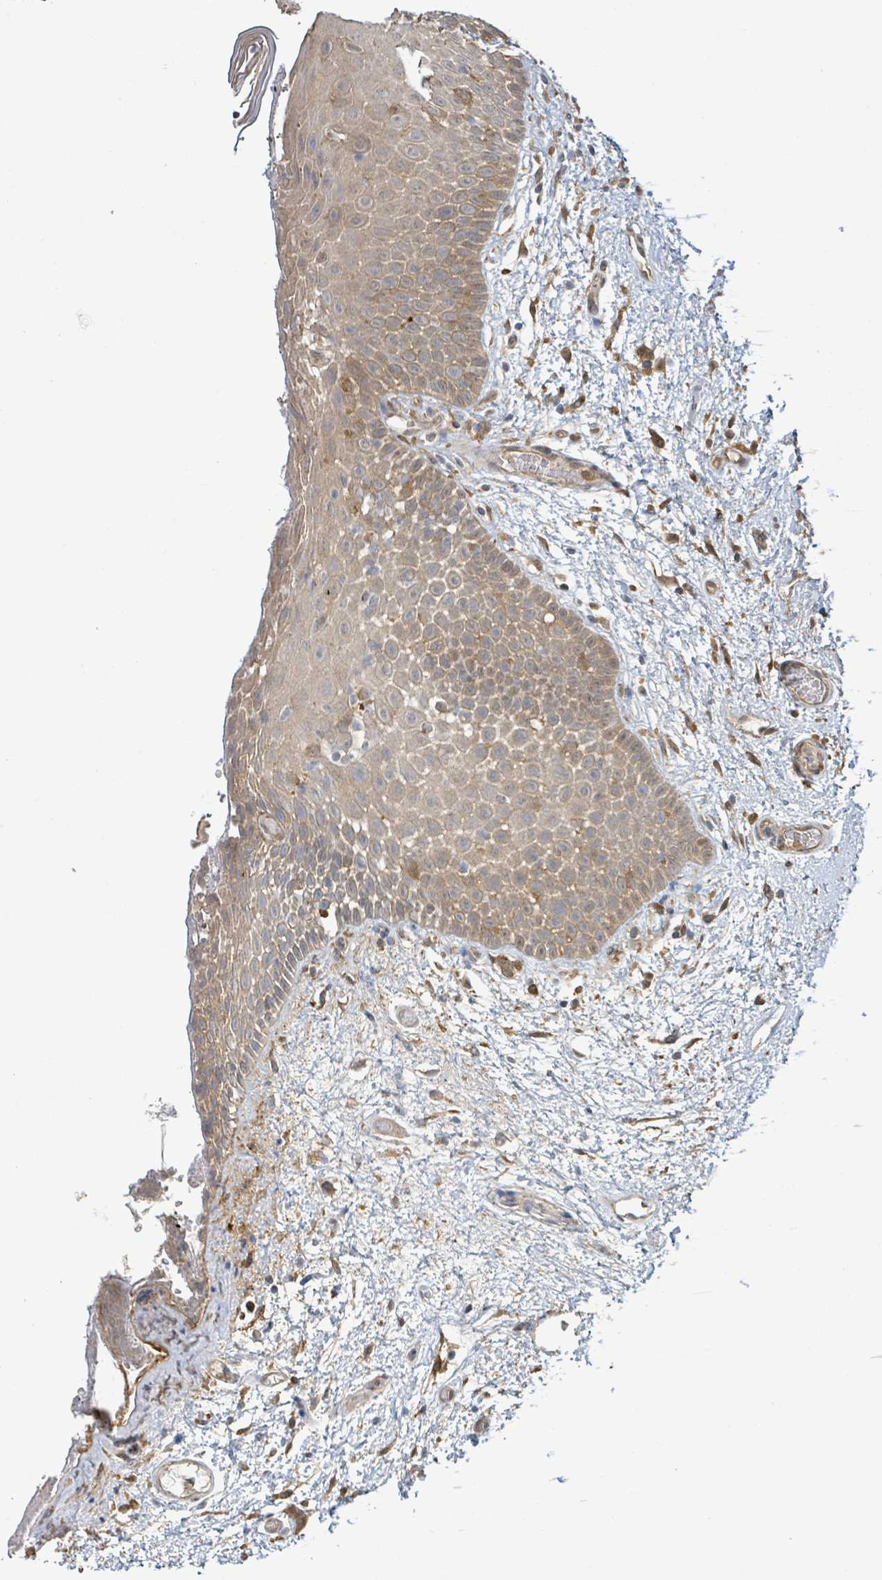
{"staining": {"intensity": "weak", "quantity": ">75%", "location": "cytoplasmic/membranous"}, "tissue": "oral mucosa", "cell_type": "Squamous epithelial cells", "image_type": "normal", "snomed": [{"axis": "morphology", "description": "Normal tissue, NOS"}, {"axis": "morphology", "description": "Squamous cell carcinoma, NOS"}, {"axis": "topography", "description": "Oral tissue"}, {"axis": "topography", "description": "Tounge, NOS"}, {"axis": "topography", "description": "Head-Neck"}], "caption": "Protein expression analysis of normal human oral mucosa reveals weak cytoplasmic/membranous staining in approximately >75% of squamous epithelial cells. (IHC, brightfield microscopy, high magnification).", "gene": "ARPIN", "patient": {"sex": "male", "age": 76}}